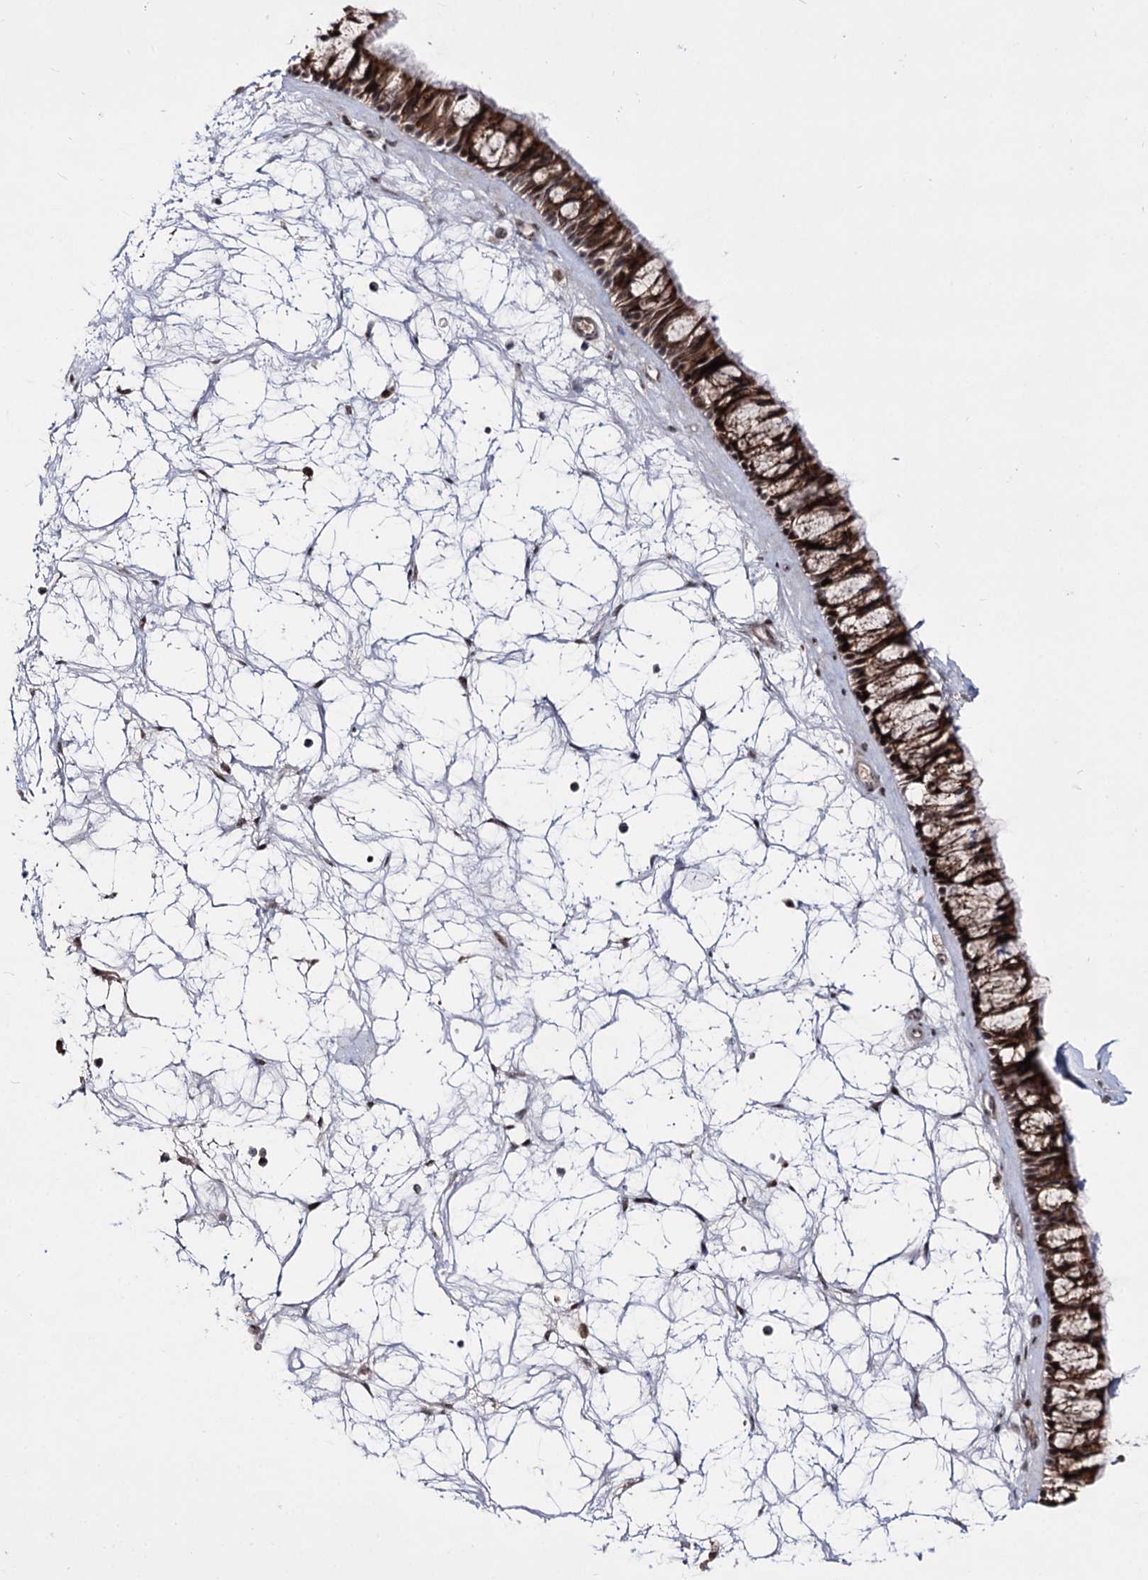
{"staining": {"intensity": "moderate", "quantity": ">75%", "location": "cytoplasmic/membranous,nuclear"}, "tissue": "nasopharynx", "cell_type": "Respiratory epithelial cells", "image_type": "normal", "snomed": [{"axis": "morphology", "description": "Normal tissue, NOS"}, {"axis": "topography", "description": "Nasopharynx"}], "caption": "There is medium levels of moderate cytoplasmic/membranous,nuclear expression in respiratory epithelial cells of benign nasopharynx, as demonstrated by immunohistochemical staining (brown color).", "gene": "STOX1", "patient": {"sex": "male", "age": 64}}